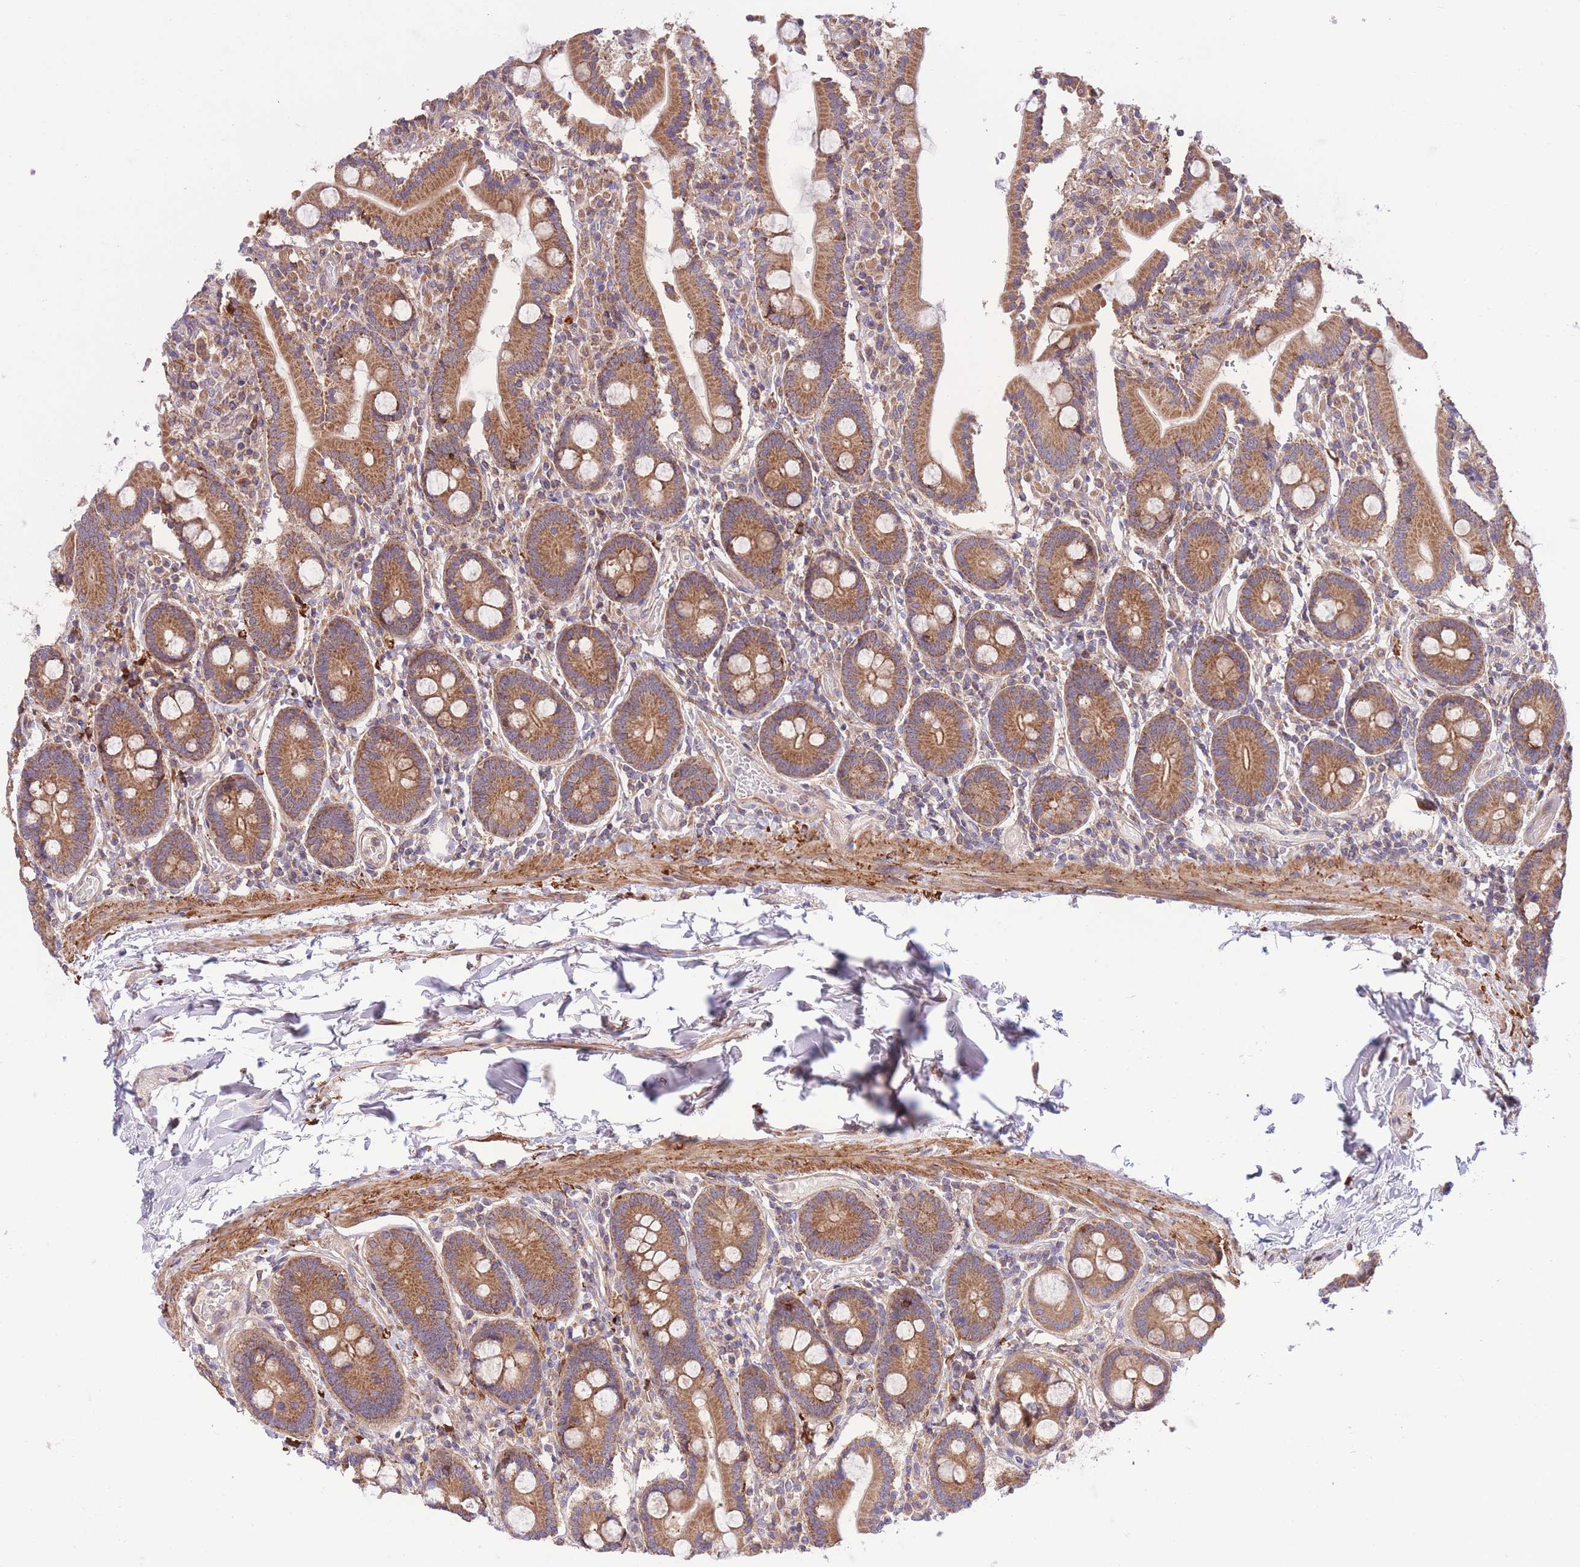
{"staining": {"intensity": "strong", "quantity": ">75%", "location": "cytoplasmic/membranous"}, "tissue": "duodenum", "cell_type": "Glandular cells", "image_type": "normal", "snomed": [{"axis": "morphology", "description": "Normal tissue, NOS"}, {"axis": "topography", "description": "Duodenum"}], "caption": "The micrograph demonstrates immunohistochemical staining of unremarkable duodenum. There is strong cytoplasmic/membranous staining is seen in approximately >75% of glandular cells. (DAB = brown stain, brightfield microscopy at high magnification).", "gene": "ATP13A2", "patient": {"sex": "male", "age": 55}}